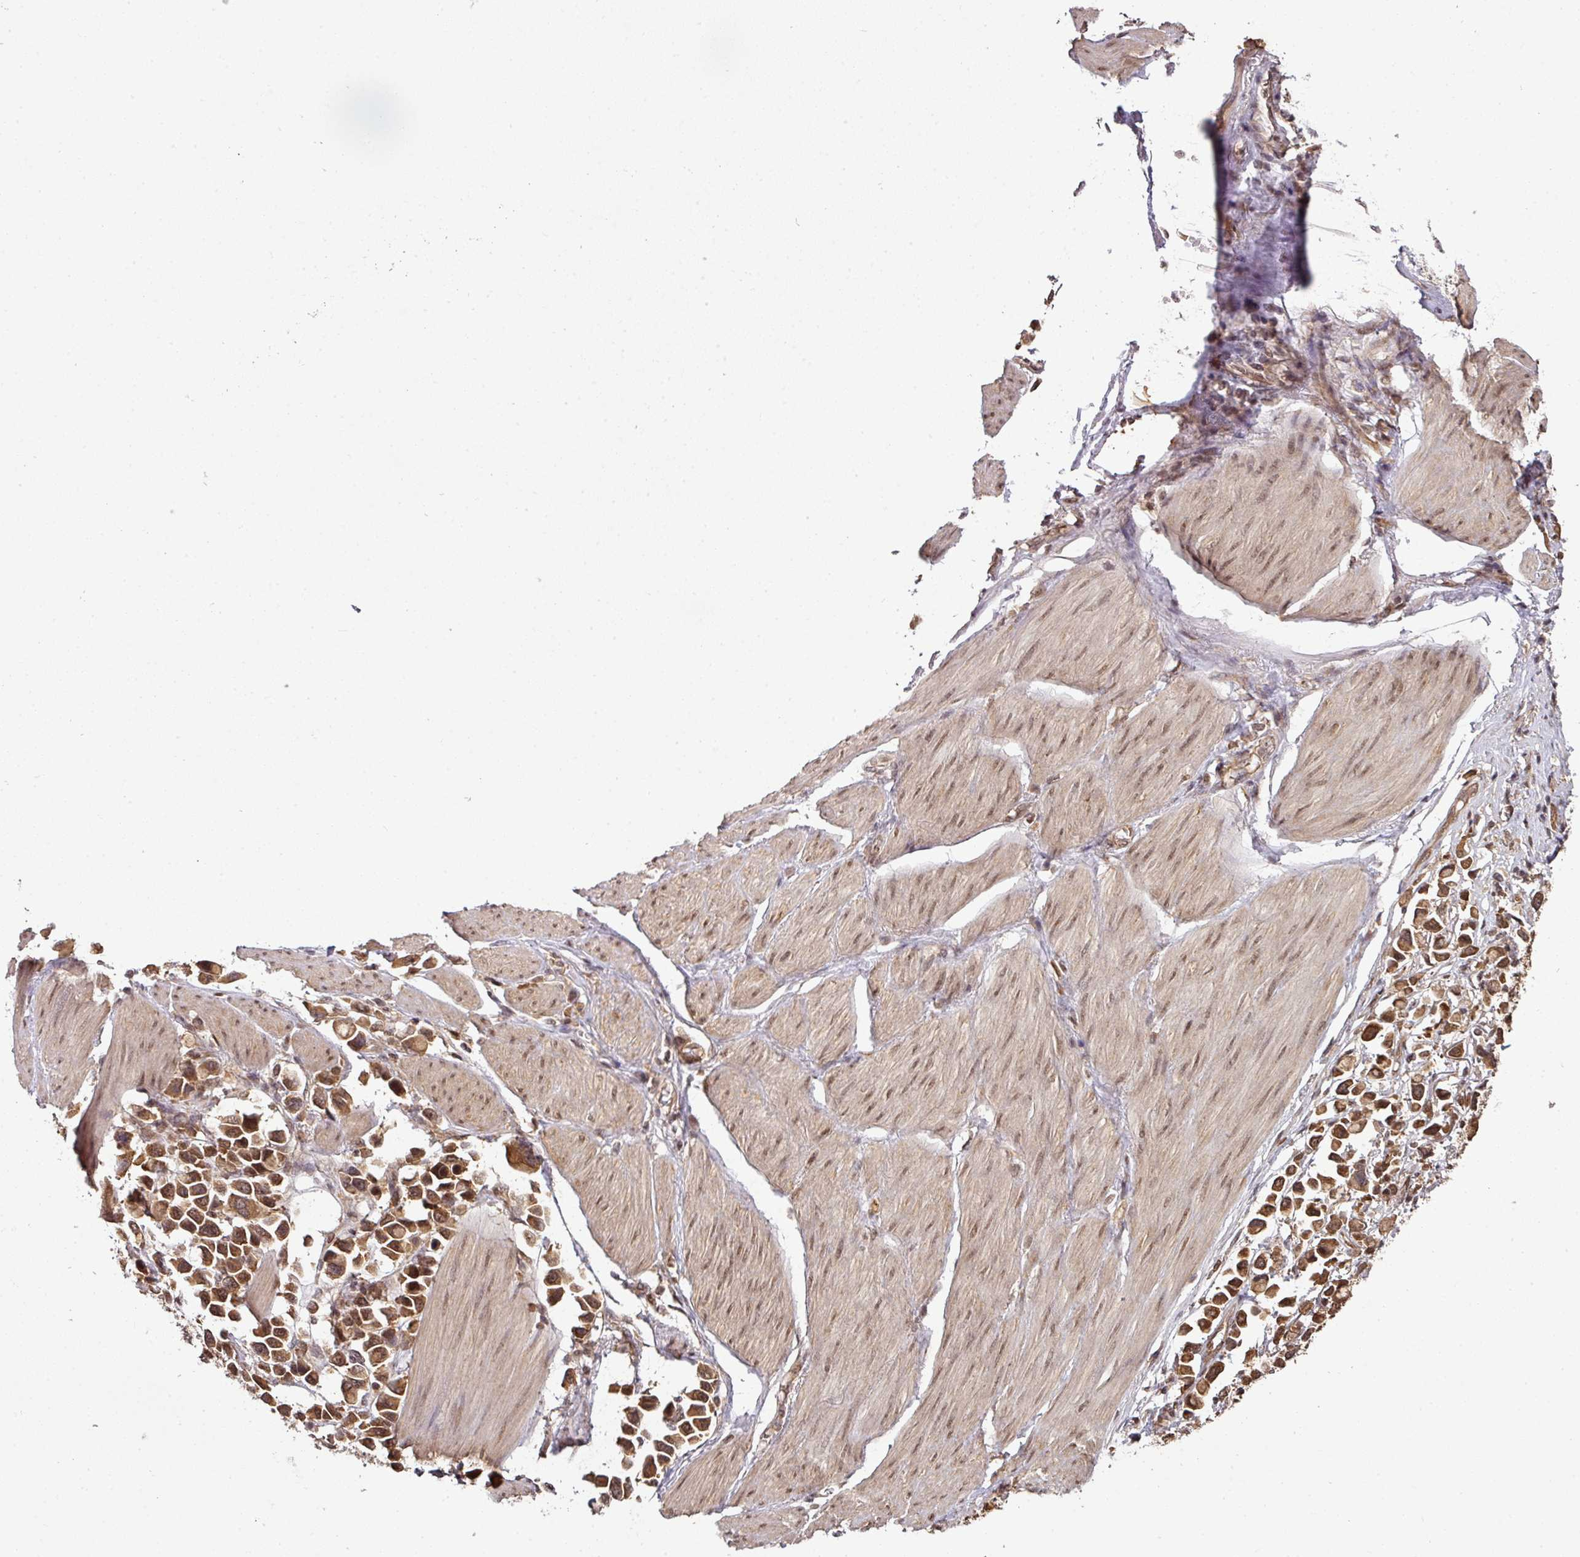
{"staining": {"intensity": "moderate", "quantity": ">75%", "location": "cytoplasmic/membranous,nuclear"}, "tissue": "stomach cancer", "cell_type": "Tumor cells", "image_type": "cancer", "snomed": [{"axis": "morphology", "description": "Adenocarcinoma, NOS"}, {"axis": "topography", "description": "Stomach"}], "caption": "This image exhibits immunohistochemistry staining of human stomach adenocarcinoma, with medium moderate cytoplasmic/membranous and nuclear staining in approximately >75% of tumor cells.", "gene": "ANKRD18A", "patient": {"sex": "female", "age": 81}}